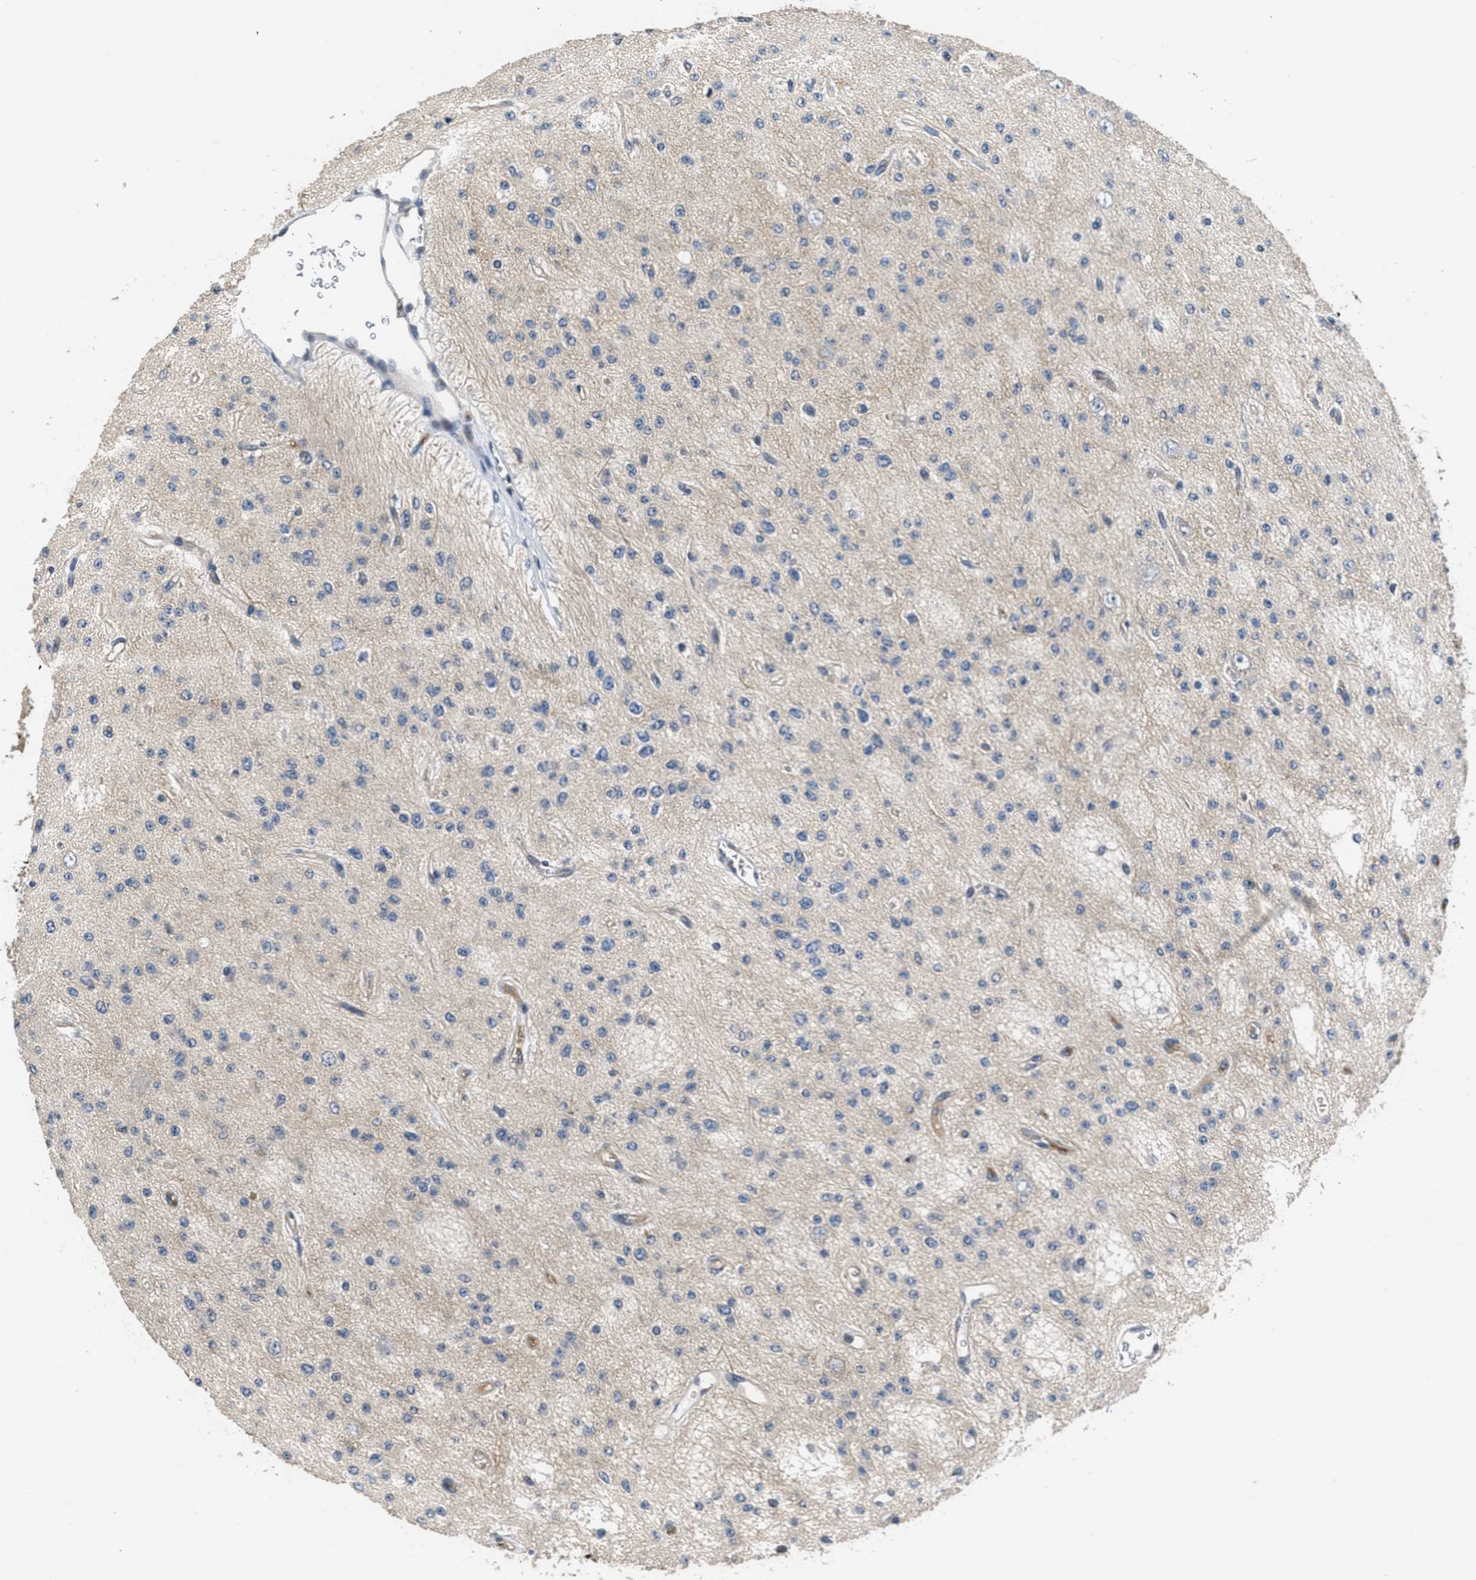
{"staining": {"intensity": "weak", "quantity": "25%-75%", "location": "cytoplasmic/membranous"}, "tissue": "glioma", "cell_type": "Tumor cells", "image_type": "cancer", "snomed": [{"axis": "morphology", "description": "Glioma, malignant, Low grade"}, {"axis": "topography", "description": "Brain"}], "caption": "Protein expression analysis of low-grade glioma (malignant) displays weak cytoplasmic/membranous expression in approximately 25%-75% of tumor cells.", "gene": "ANGPT1", "patient": {"sex": "male", "age": 38}}